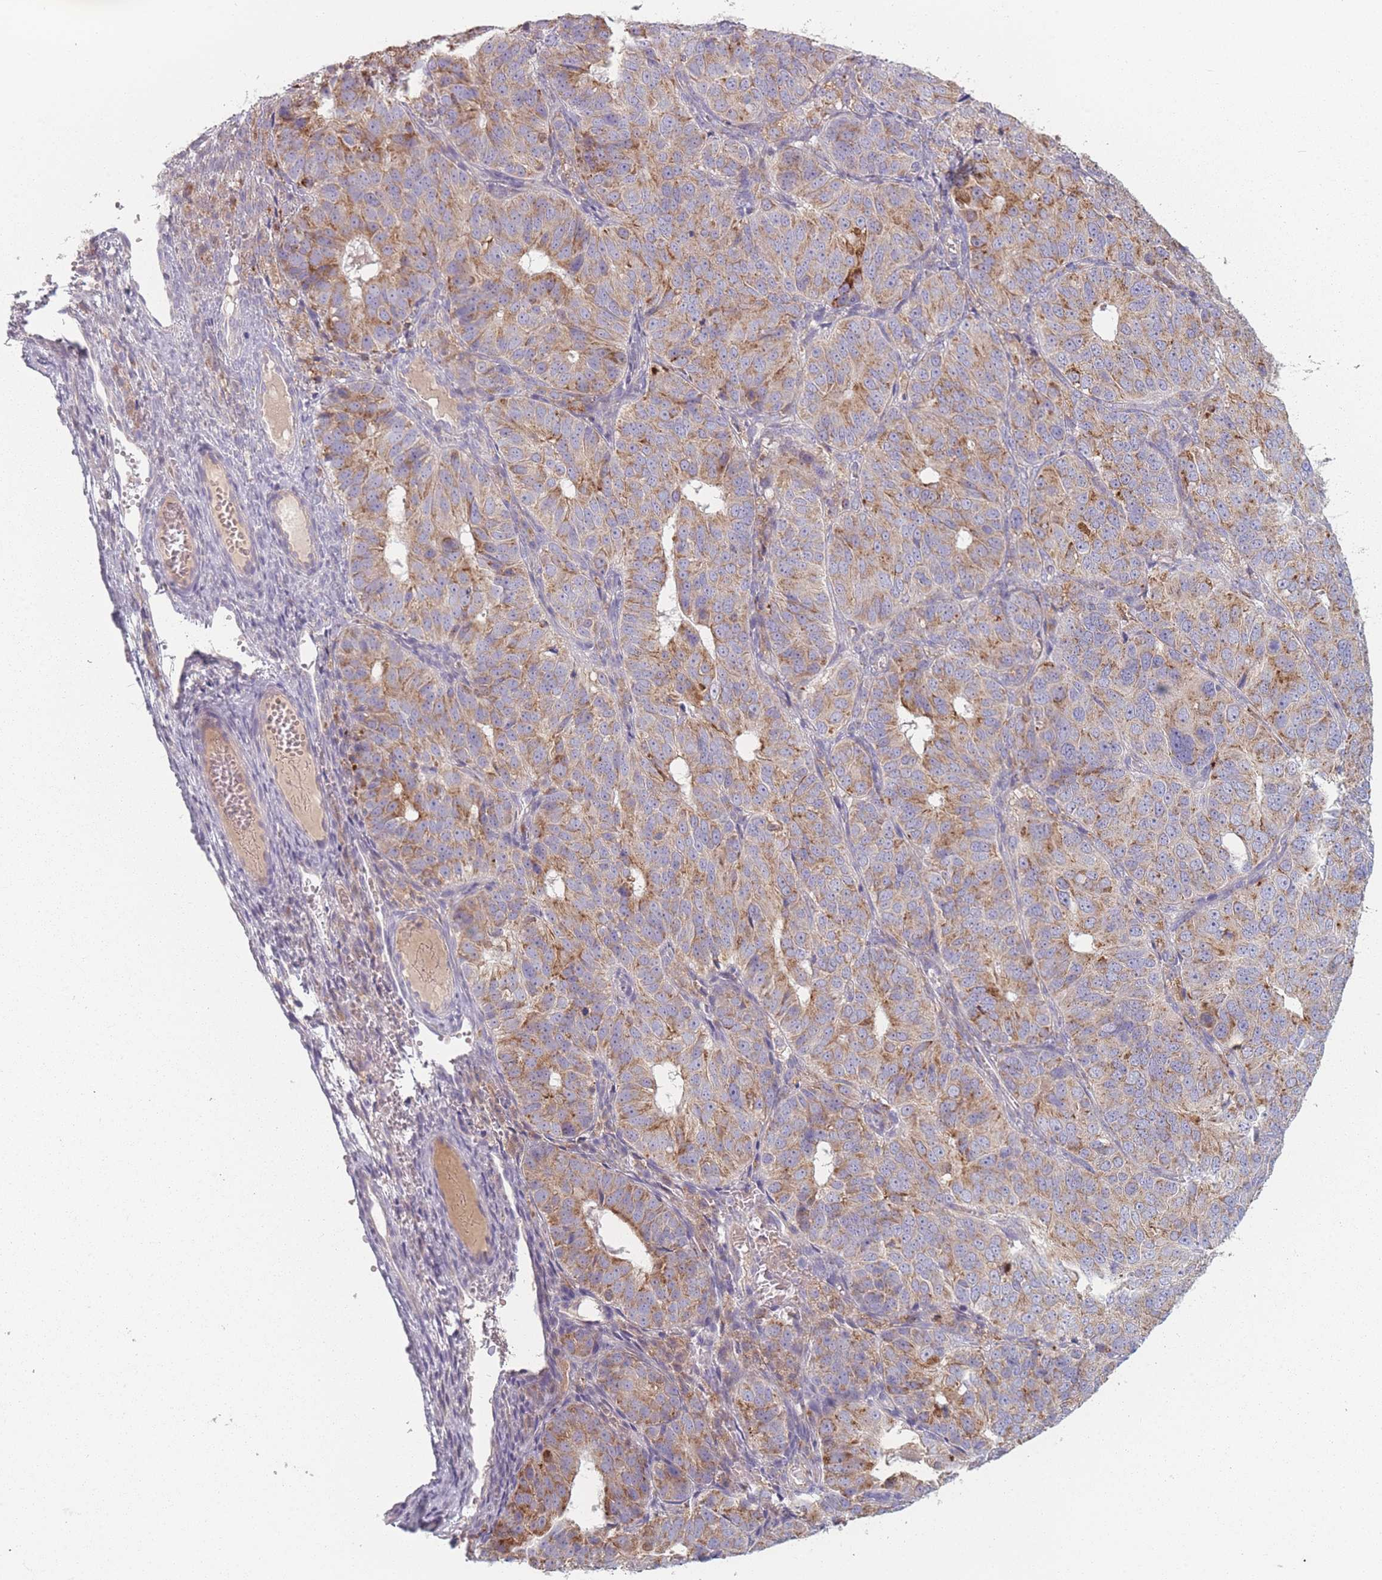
{"staining": {"intensity": "moderate", "quantity": ">75%", "location": "cytoplasmic/membranous"}, "tissue": "ovarian cancer", "cell_type": "Tumor cells", "image_type": "cancer", "snomed": [{"axis": "morphology", "description": "Carcinoma, endometroid"}, {"axis": "topography", "description": "Ovary"}], "caption": "Immunohistochemical staining of human endometroid carcinoma (ovarian) demonstrates moderate cytoplasmic/membranous protein staining in approximately >75% of tumor cells.", "gene": "PEX11B", "patient": {"sex": "female", "age": 51}}